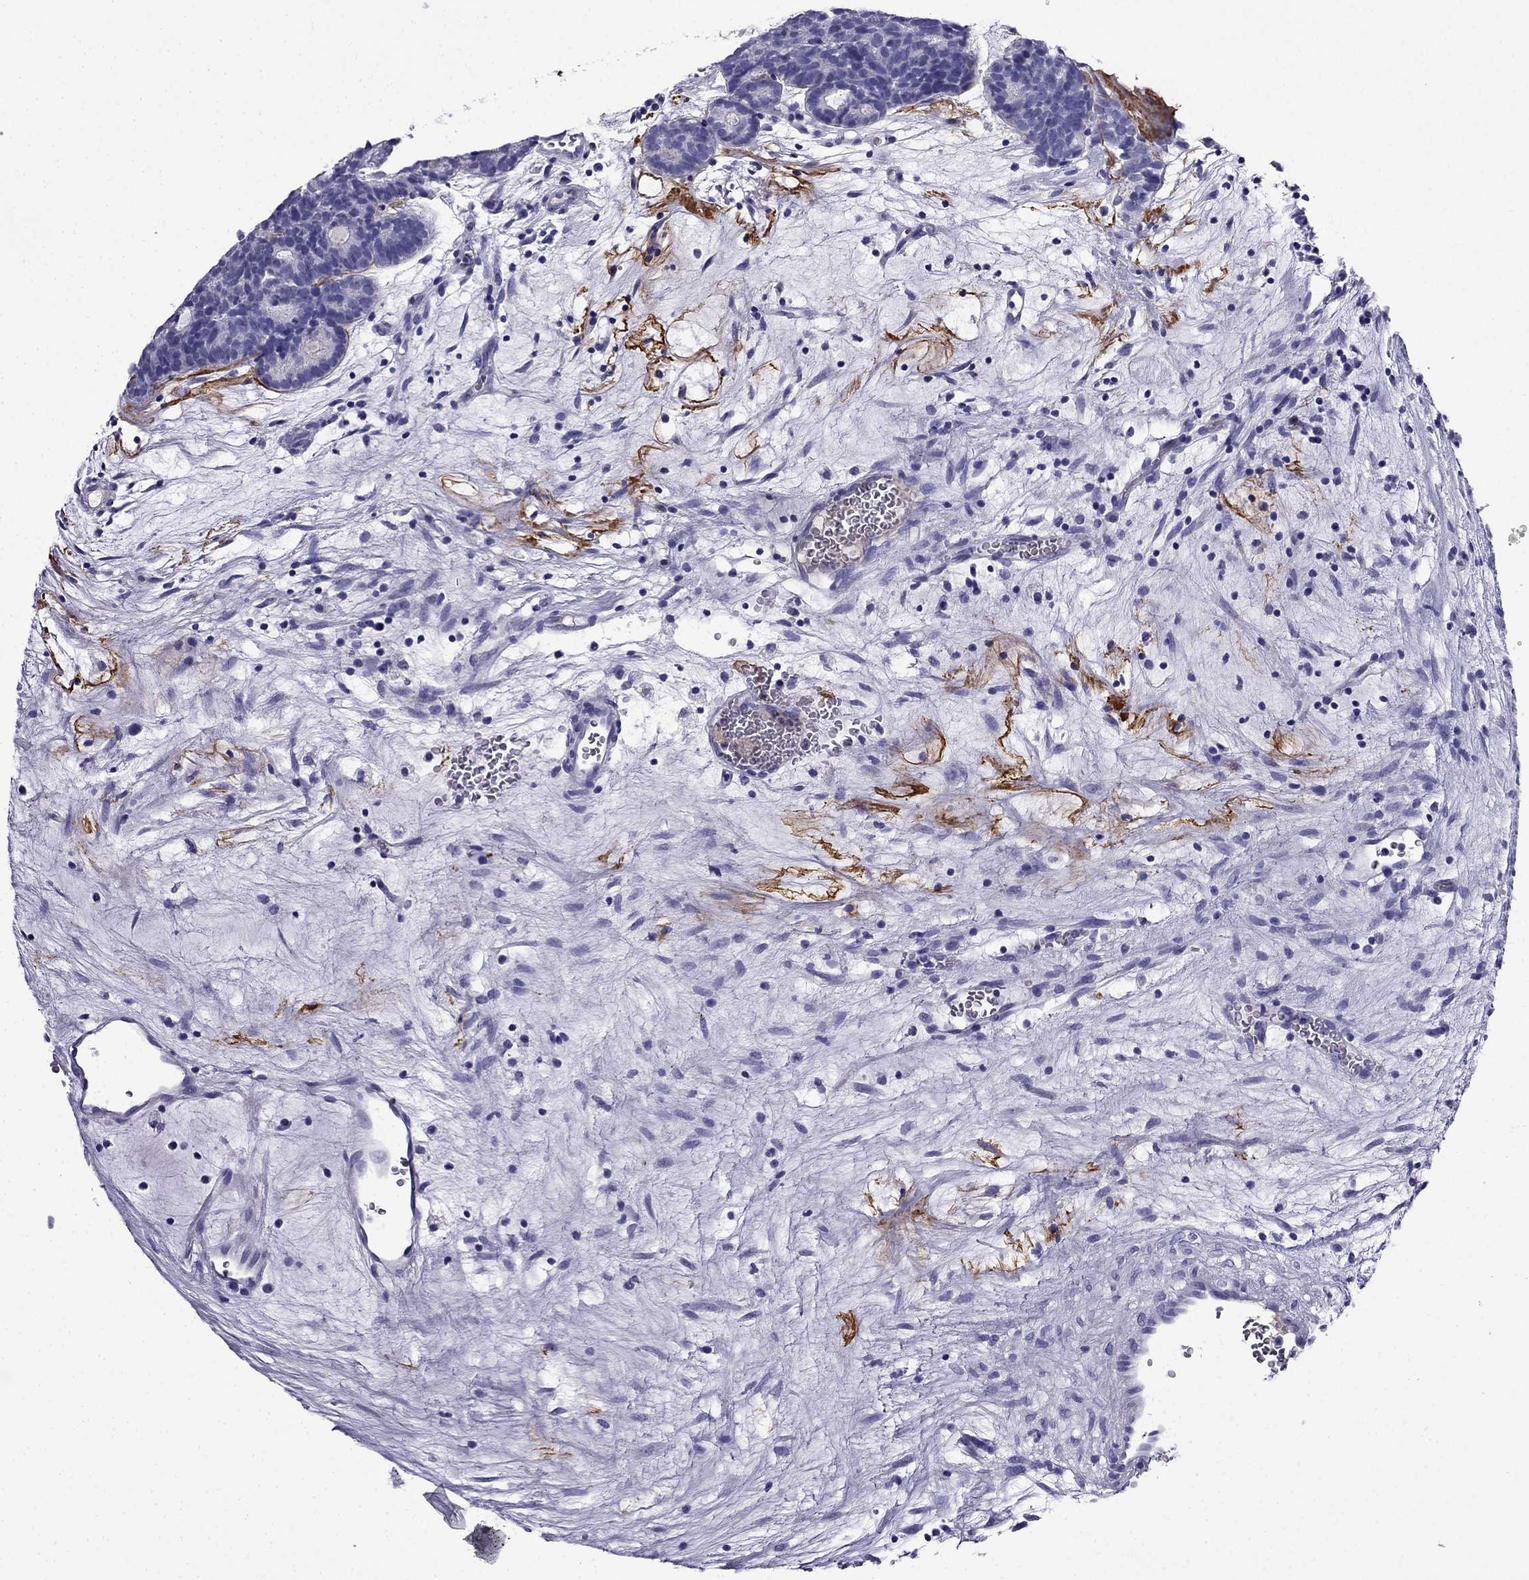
{"staining": {"intensity": "negative", "quantity": "none", "location": "none"}, "tissue": "head and neck cancer", "cell_type": "Tumor cells", "image_type": "cancer", "snomed": [{"axis": "morphology", "description": "Adenocarcinoma, NOS"}, {"axis": "topography", "description": "Head-Neck"}], "caption": "An immunohistochemistry micrograph of head and neck cancer (adenocarcinoma) is shown. There is no staining in tumor cells of head and neck cancer (adenocarcinoma).", "gene": "CDHR4", "patient": {"sex": "female", "age": 81}}